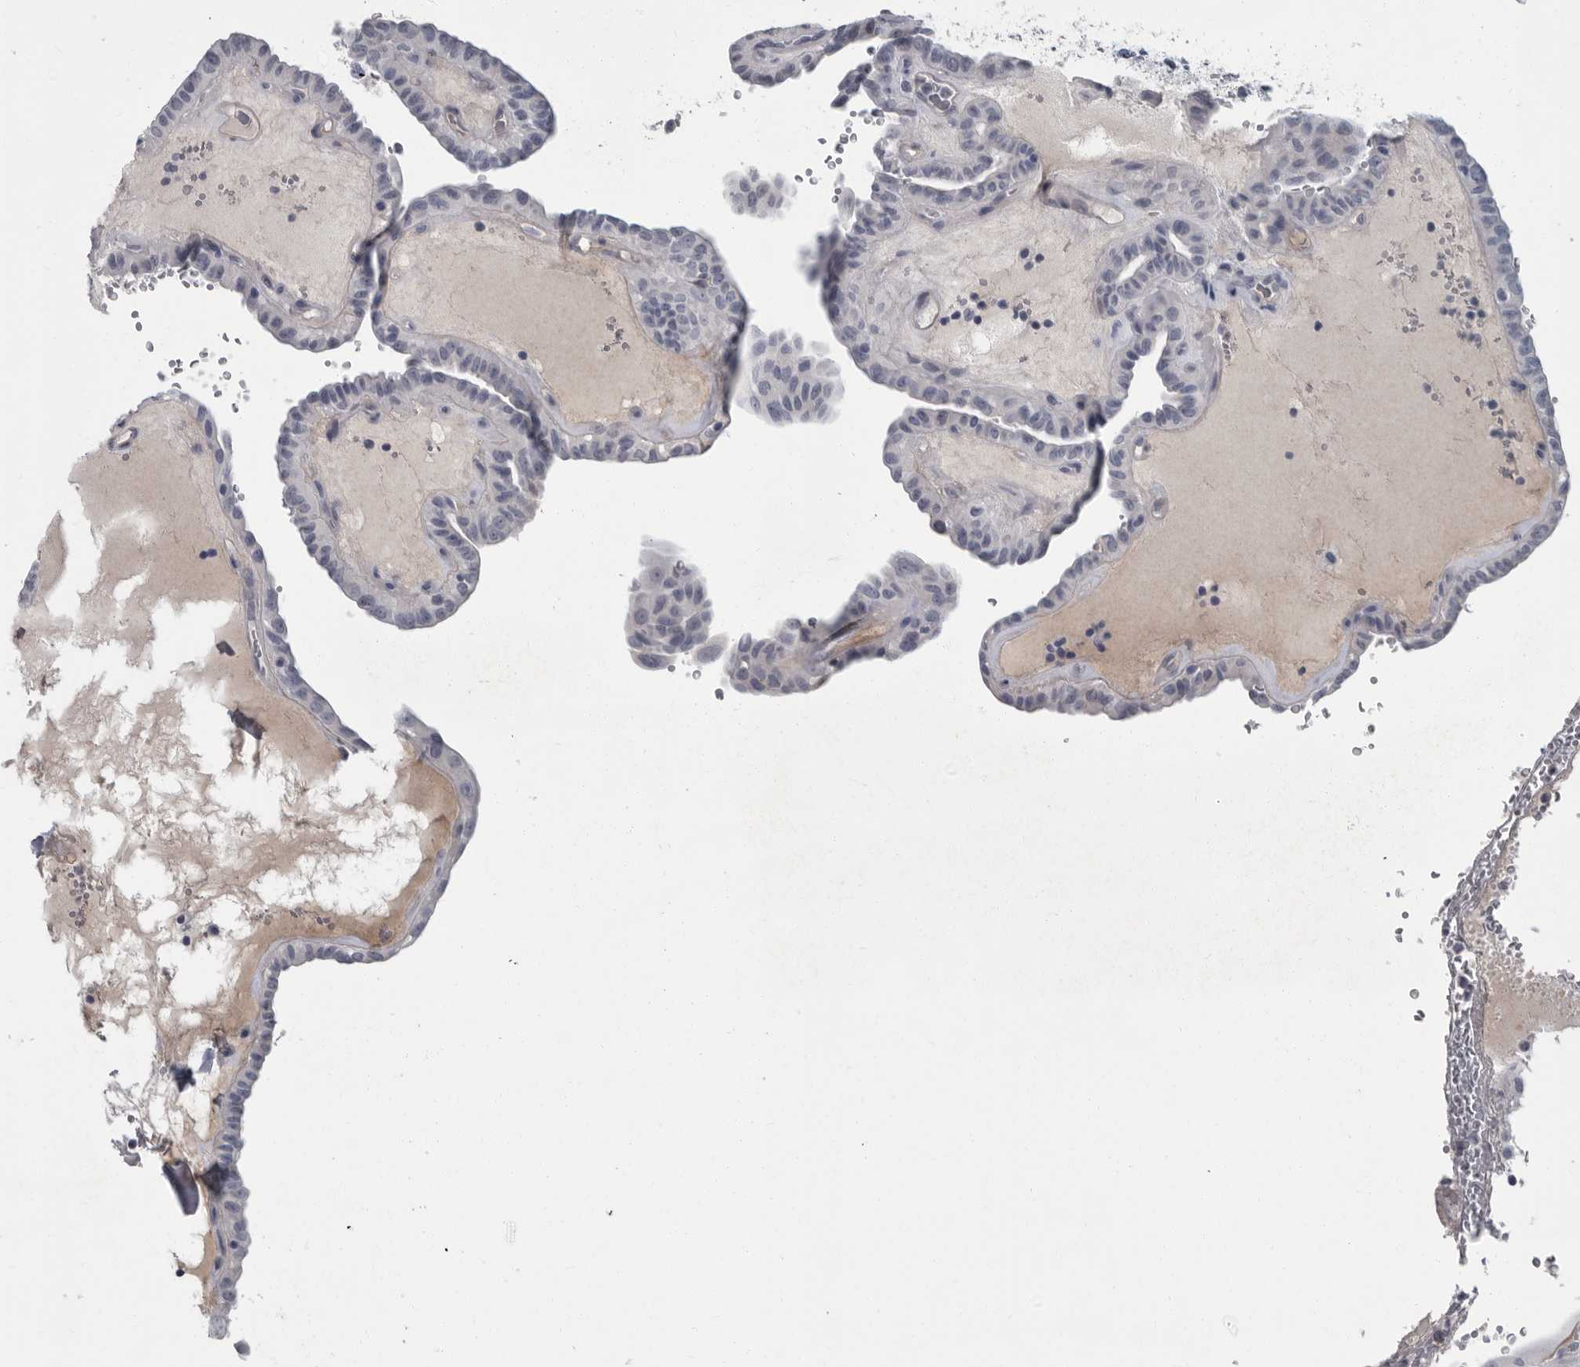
{"staining": {"intensity": "negative", "quantity": "none", "location": "none"}, "tissue": "thyroid cancer", "cell_type": "Tumor cells", "image_type": "cancer", "snomed": [{"axis": "morphology", "description": "Papillary adenocarcinoma, NOS"}, {"axis": "topography", "description": "Thyroid gland"}], "caption": "Protein analysis of thyroid papillary adenocarcinoma reveals no significant positivity in tumor cells. (Stains: DAB immunohistochemistry with hematoxylin counter stain, Microscopy: brightfield microscopy at high magnification).", "gene": "SLC25A39", "patient": {"sex": "male", "age": 77}}